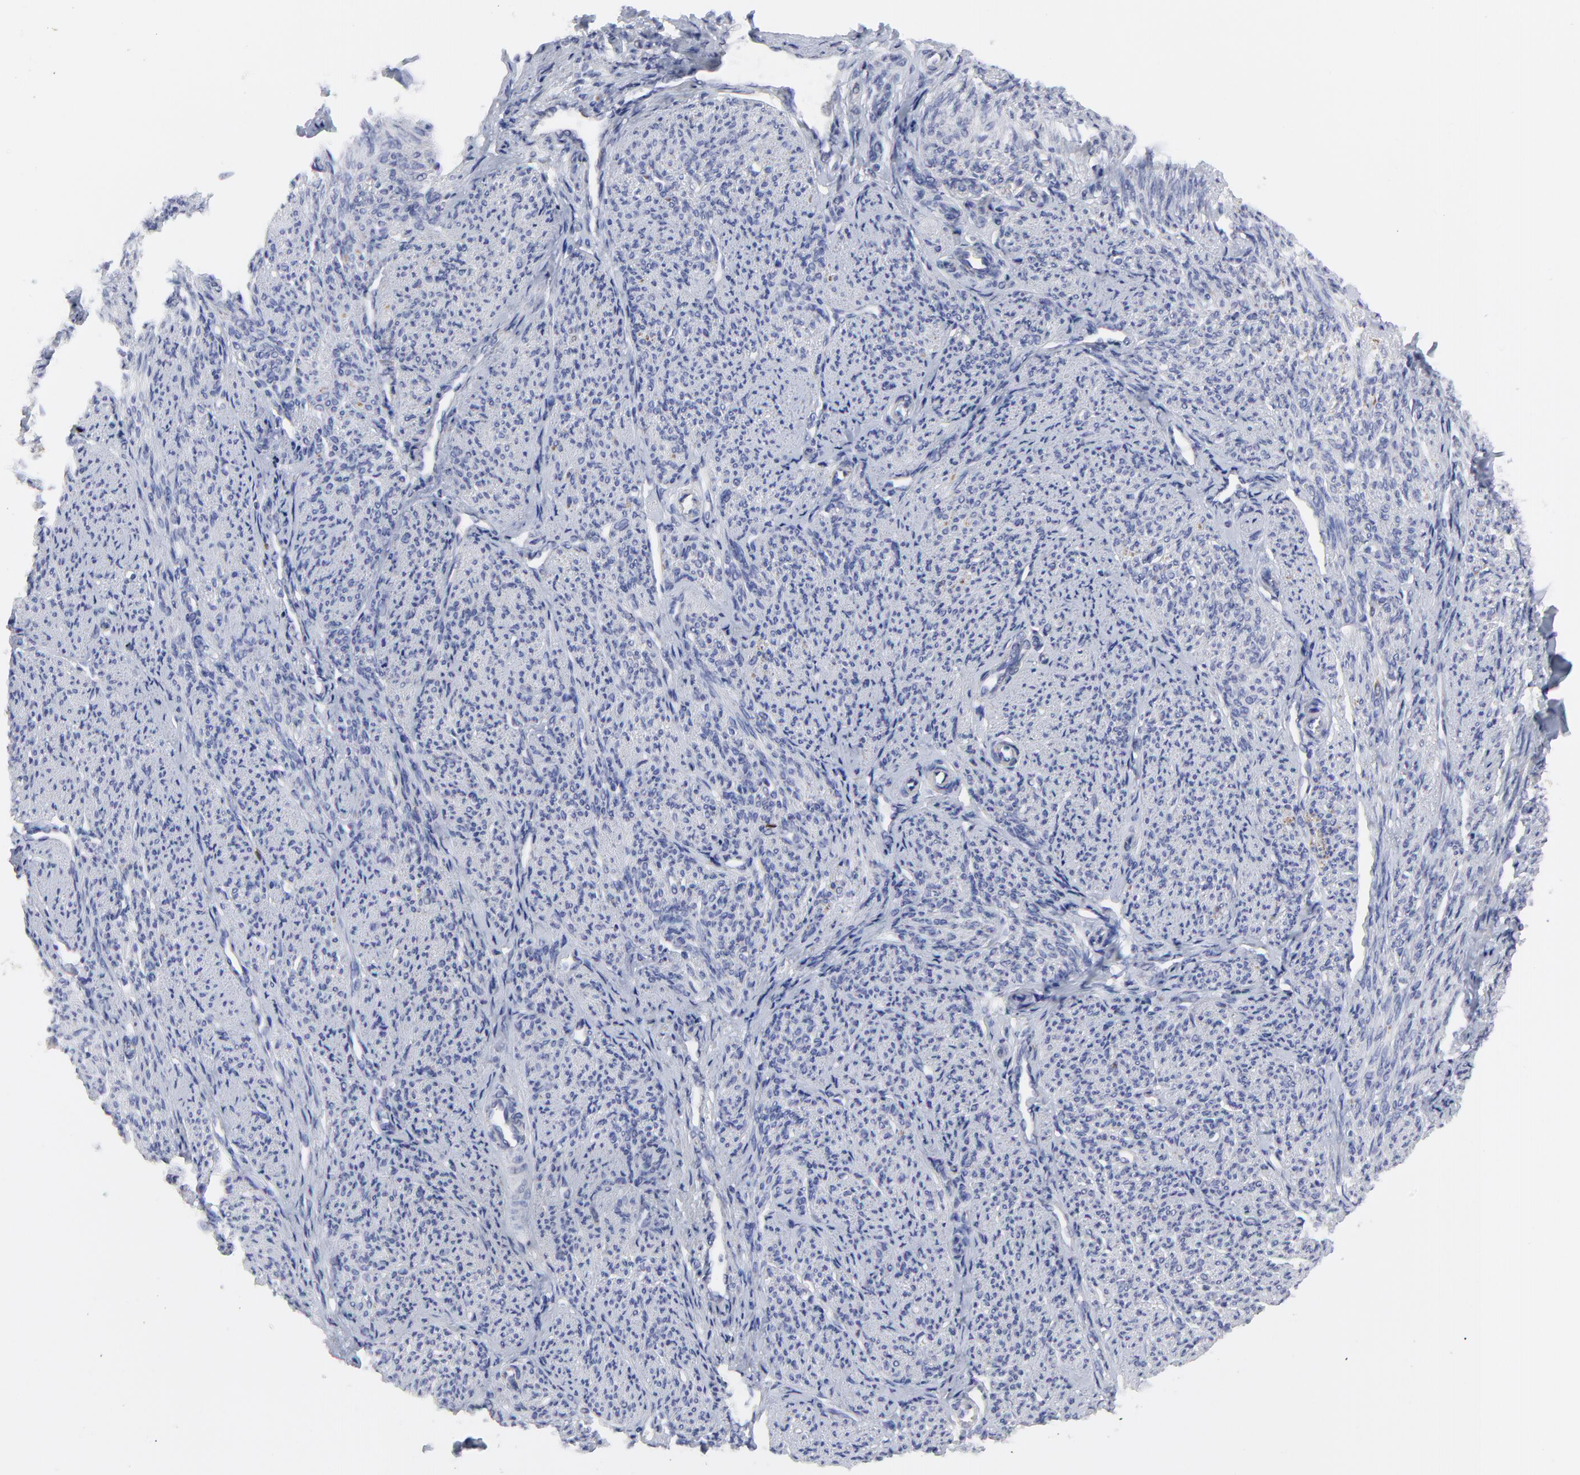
{"staining": {"intensity": "negative", "quantity": "none", "location": "none"}, "tissue": "smooth muscle", "cell_type": "Smooth muscle cells", "image_type": "normal", "snomed": [{"axis": "morphology", "description": "Normal tissue, NOS"}, {"axis": "topography", "description": "Smooth muscle"}], "caption": "Immunohistochemistry (IHC) of benign smooth muscle displays no positivity in smooth muscle cells. (DAB (3,3'-diaminobenzidine) IHC visualized using brightfield microscopy, high magnification).", "gene": "NCAPH", "patient": {"sex": "female", "age": 65}}